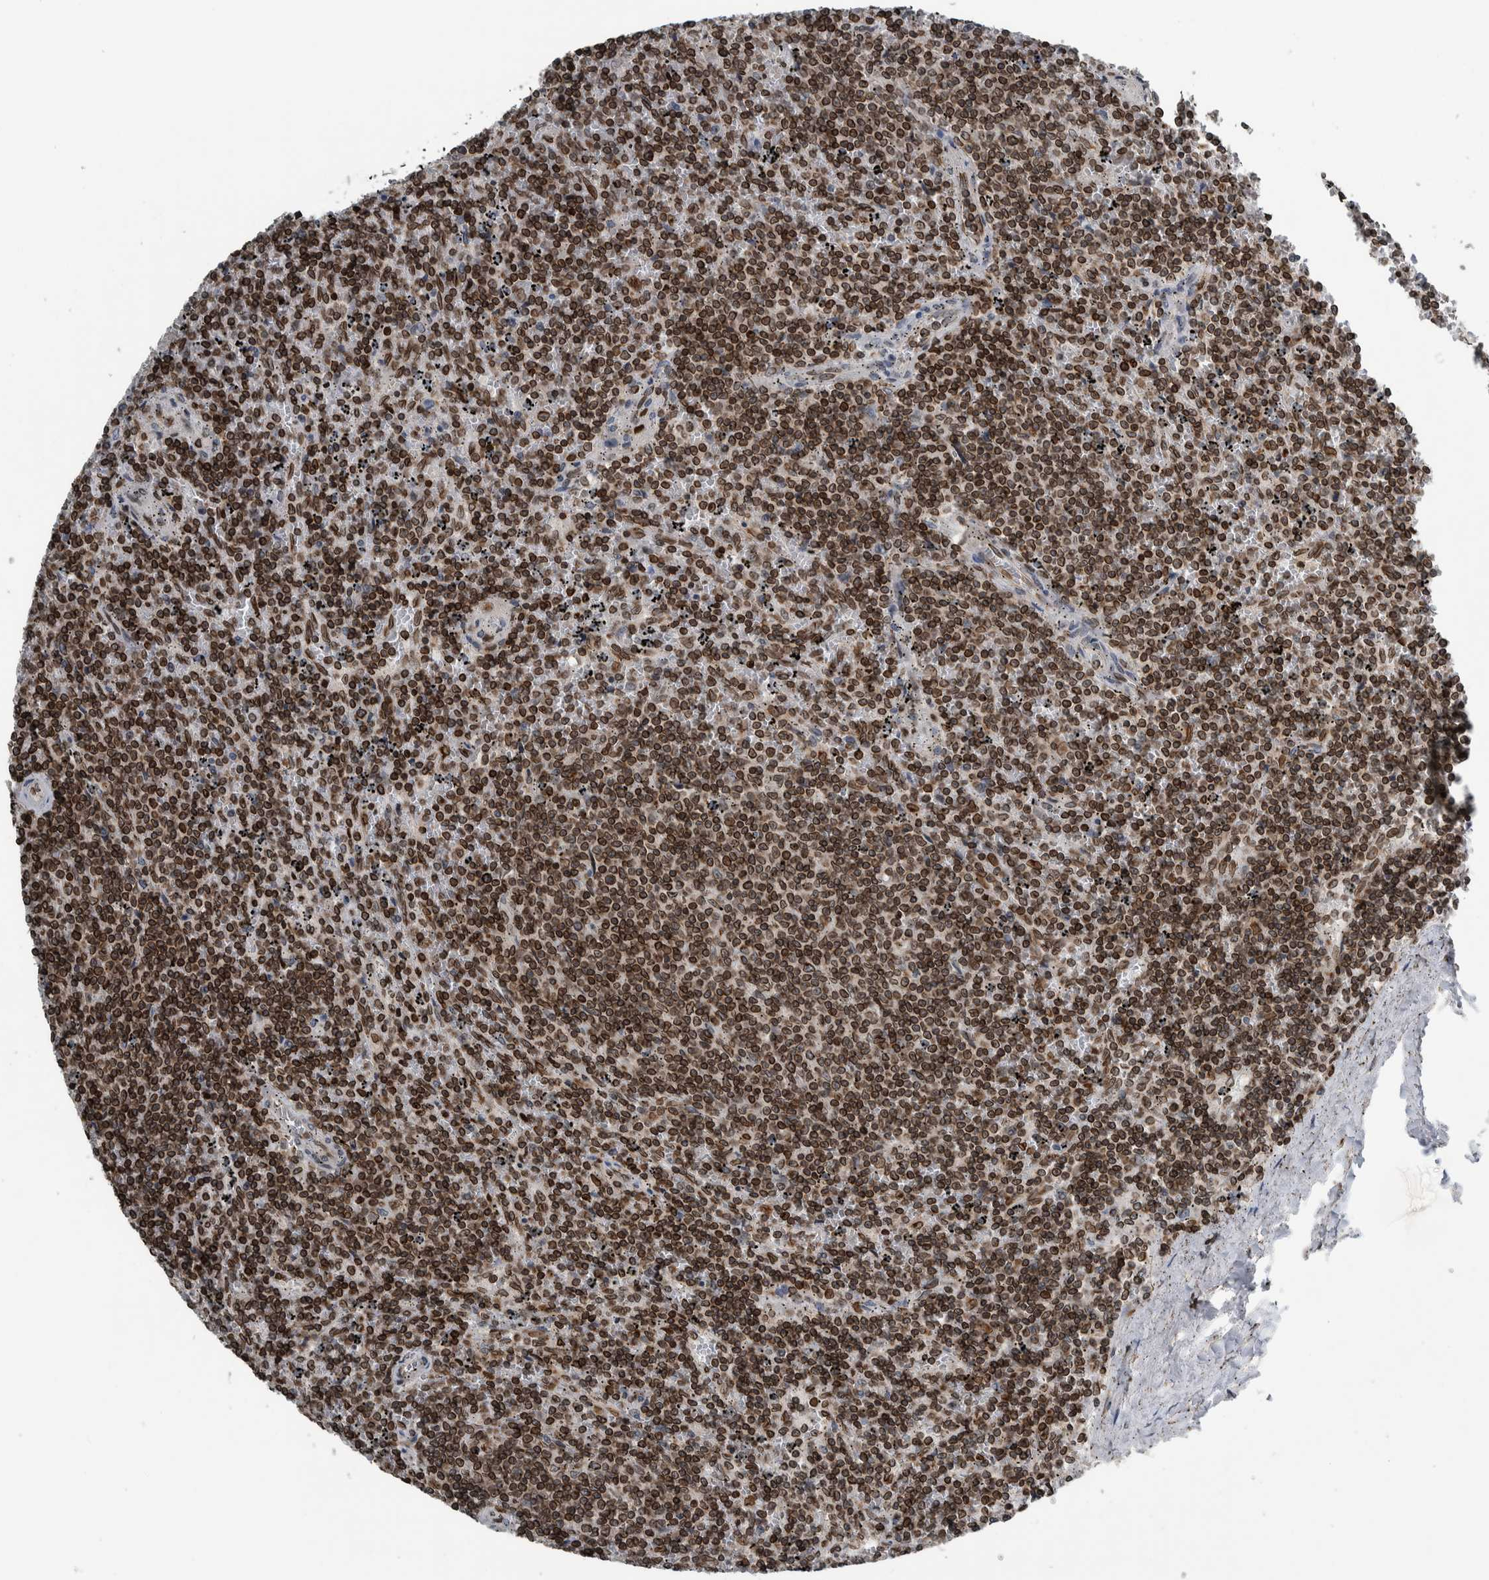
{"staining": {"intensity": "moderate", "quantity": ">75%", "location": "cytoplasmic/membranous,nuclear"}, "tissue": "lymphoma", "cell_type": "Tumor cells", "image_type": "cancer", "snomed": [{"axis": "morphology", "description": "Malignant lymphoma, non-Hodgkin's type, Low grade"}, {"axis": "topography", "description": "Spleen"}], "caption": "This is an image of IHC staining of low-grade malignant lymphoma, non-Hodgkin's type, which shows moderate expression in the cytoplasmic/membranous and nuclear of tumor cells.", "gene": "FAM135B", "patient": {"sex": "female", "age": 50}}